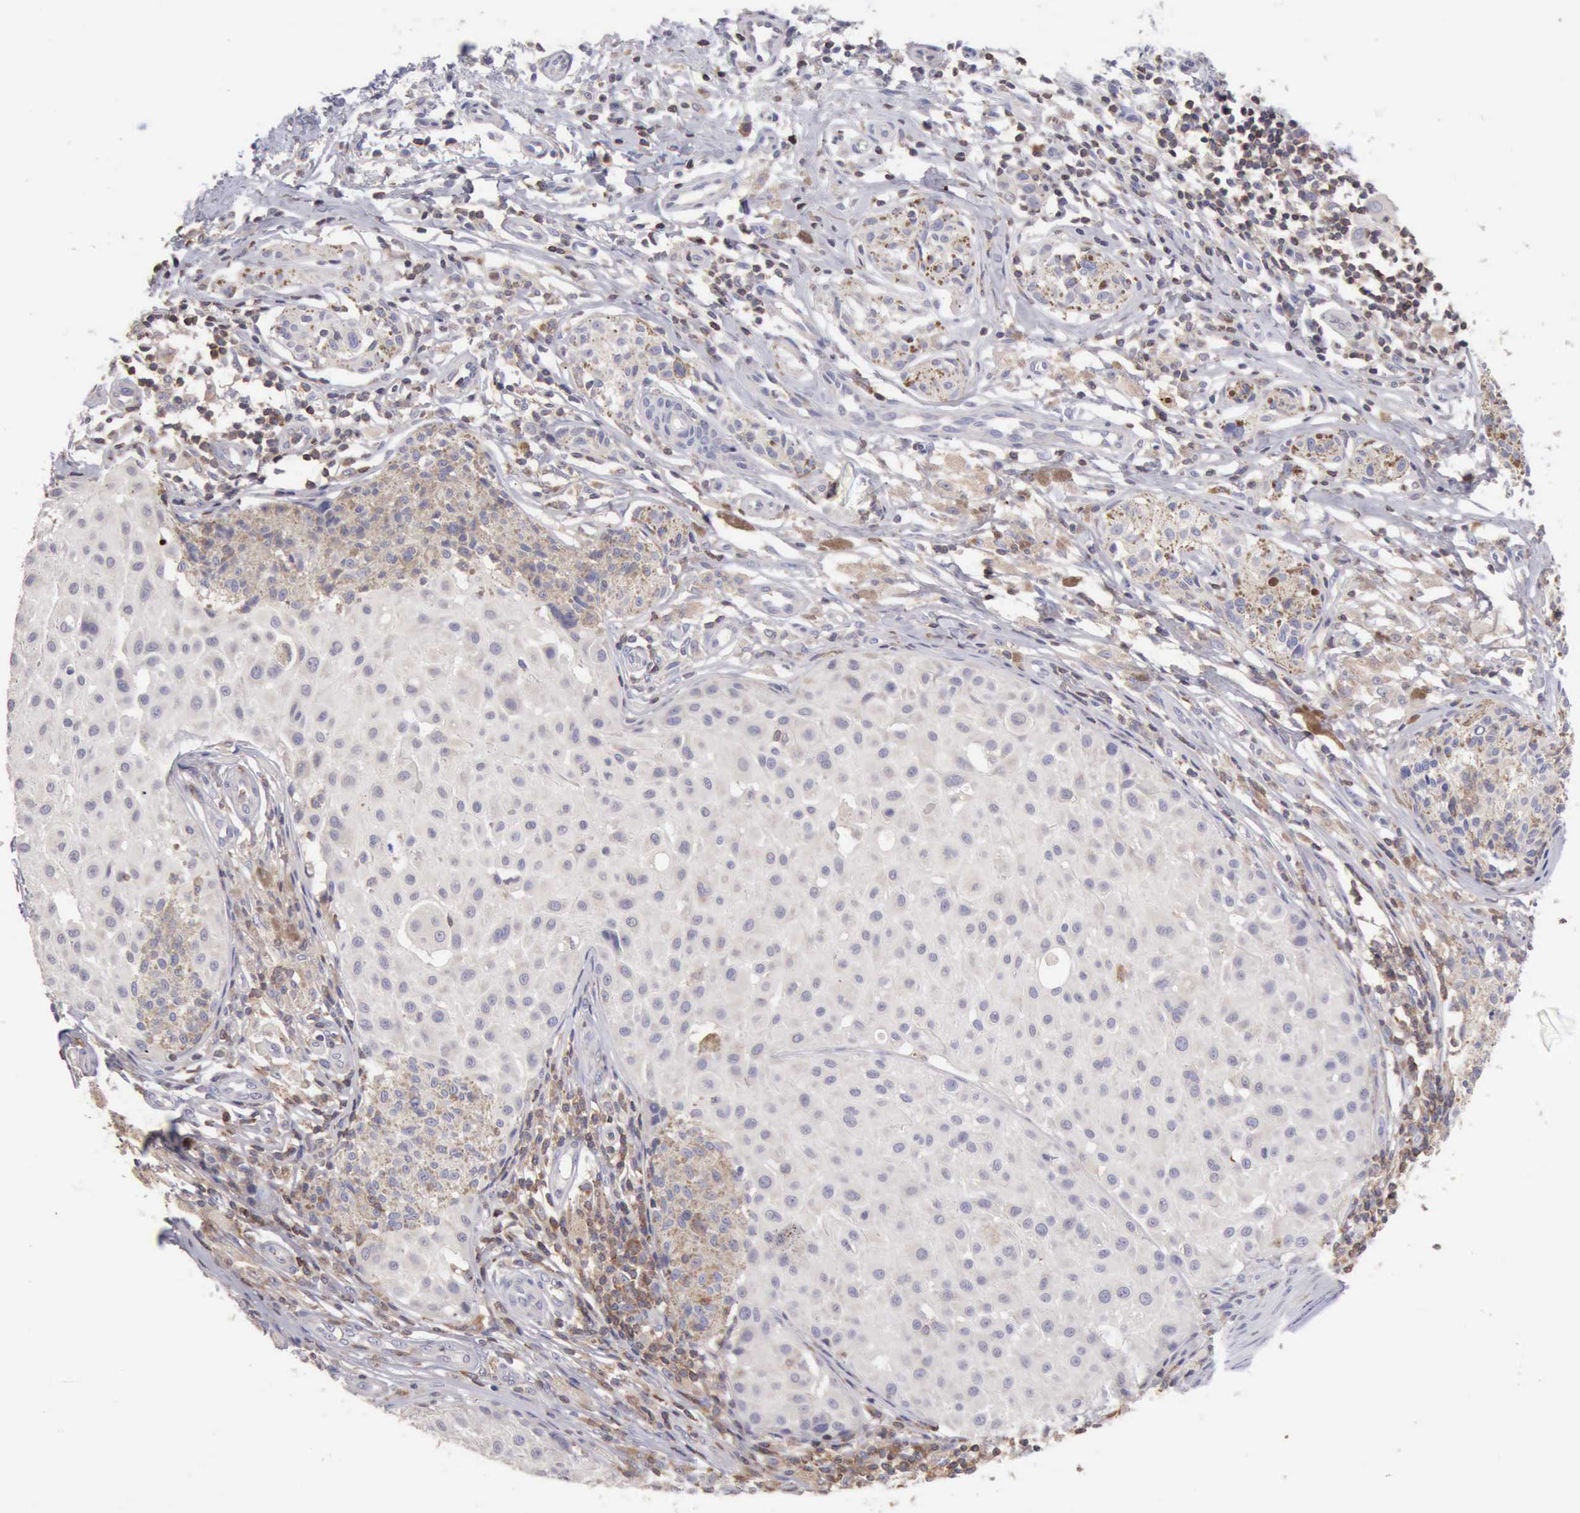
{"staining": {"intensity": "negative", "quantity": "none", "location": "none"}, "tissue": "melanoma", "cell_type": "Tumor cells", "image_type": "cancer", "snomed": [{"axis": "morphology", "description": "Malignant melanoma, NOS"}, {"axis": "topography", "description": "Skin"}], "caption": "Tumor cells are negative for protein expression in human malignant melanoma. (Stains: DAB (3,3'-diaminobenzidine) immunohistochemistry (IHC) with hematoxylin counter stain, Microscopy: brightfield microscopy at high magnification).", "gene": "SASH3", "patient": {"sex": "male", "age": 36}}